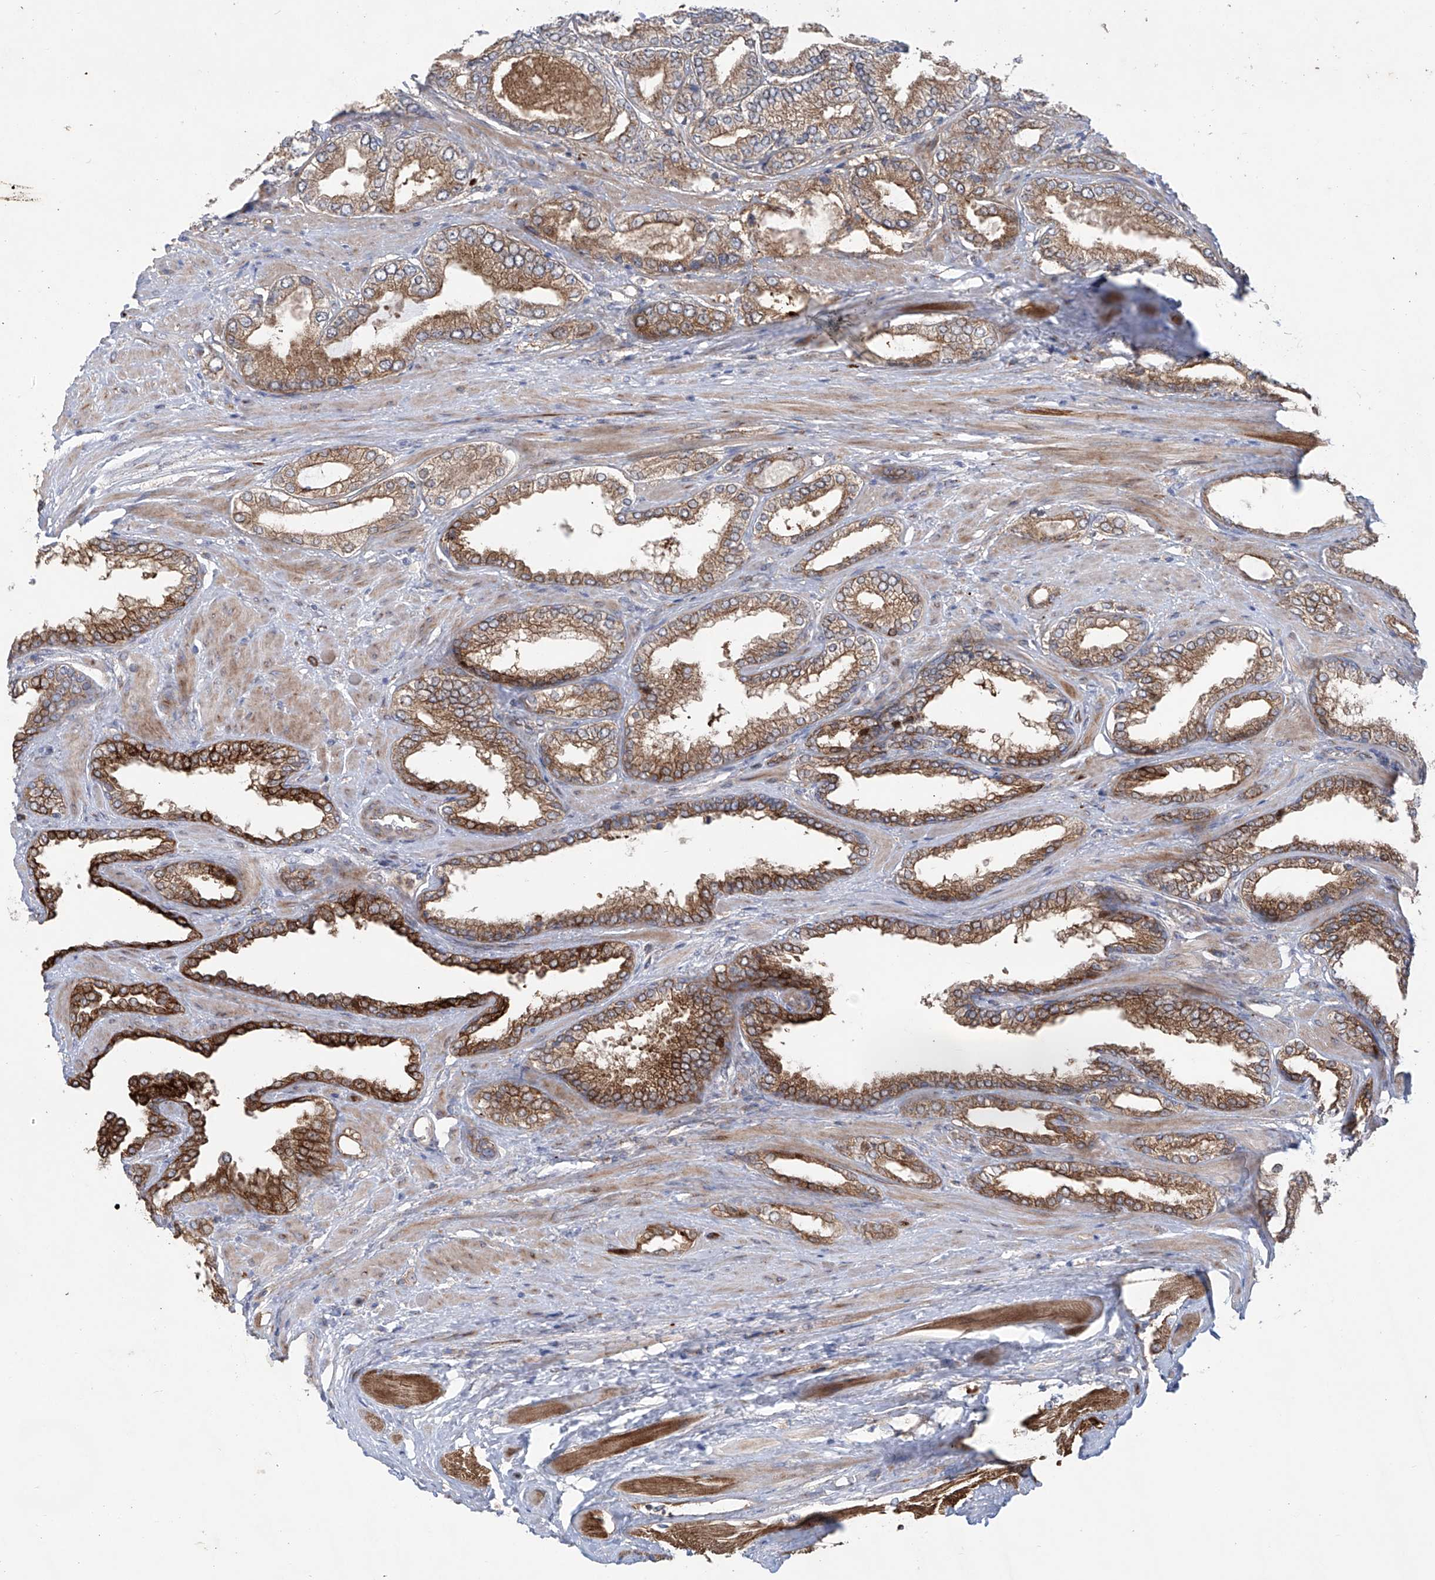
{"staining": {"intensity": "moderate", "quantity": ">75%", "location": "cytoplasmic/membranous"}, "tissue": "prostate cancer", "cell_type": "Tumor cells", "image_type": "cancer", "snomed": [{"axis": "morphology", "description": "Adenocarcinoma, Low grade"}, {"axis": "topography", "description": "Prostate"}], "caption": "High-magnification brightfield microscopy of prostate adenocarcinoma (low-grade) stained with DAB (3,3'-diaminobenzidine) (brown) and counterstained with hematoxylin (blue). tumor cells exhibit moderate cytoplasmic/membranous expression is appreciated in about>75% of cells.", "gene": "KLC4", "patient": {"sex": "male", "age": 62}}